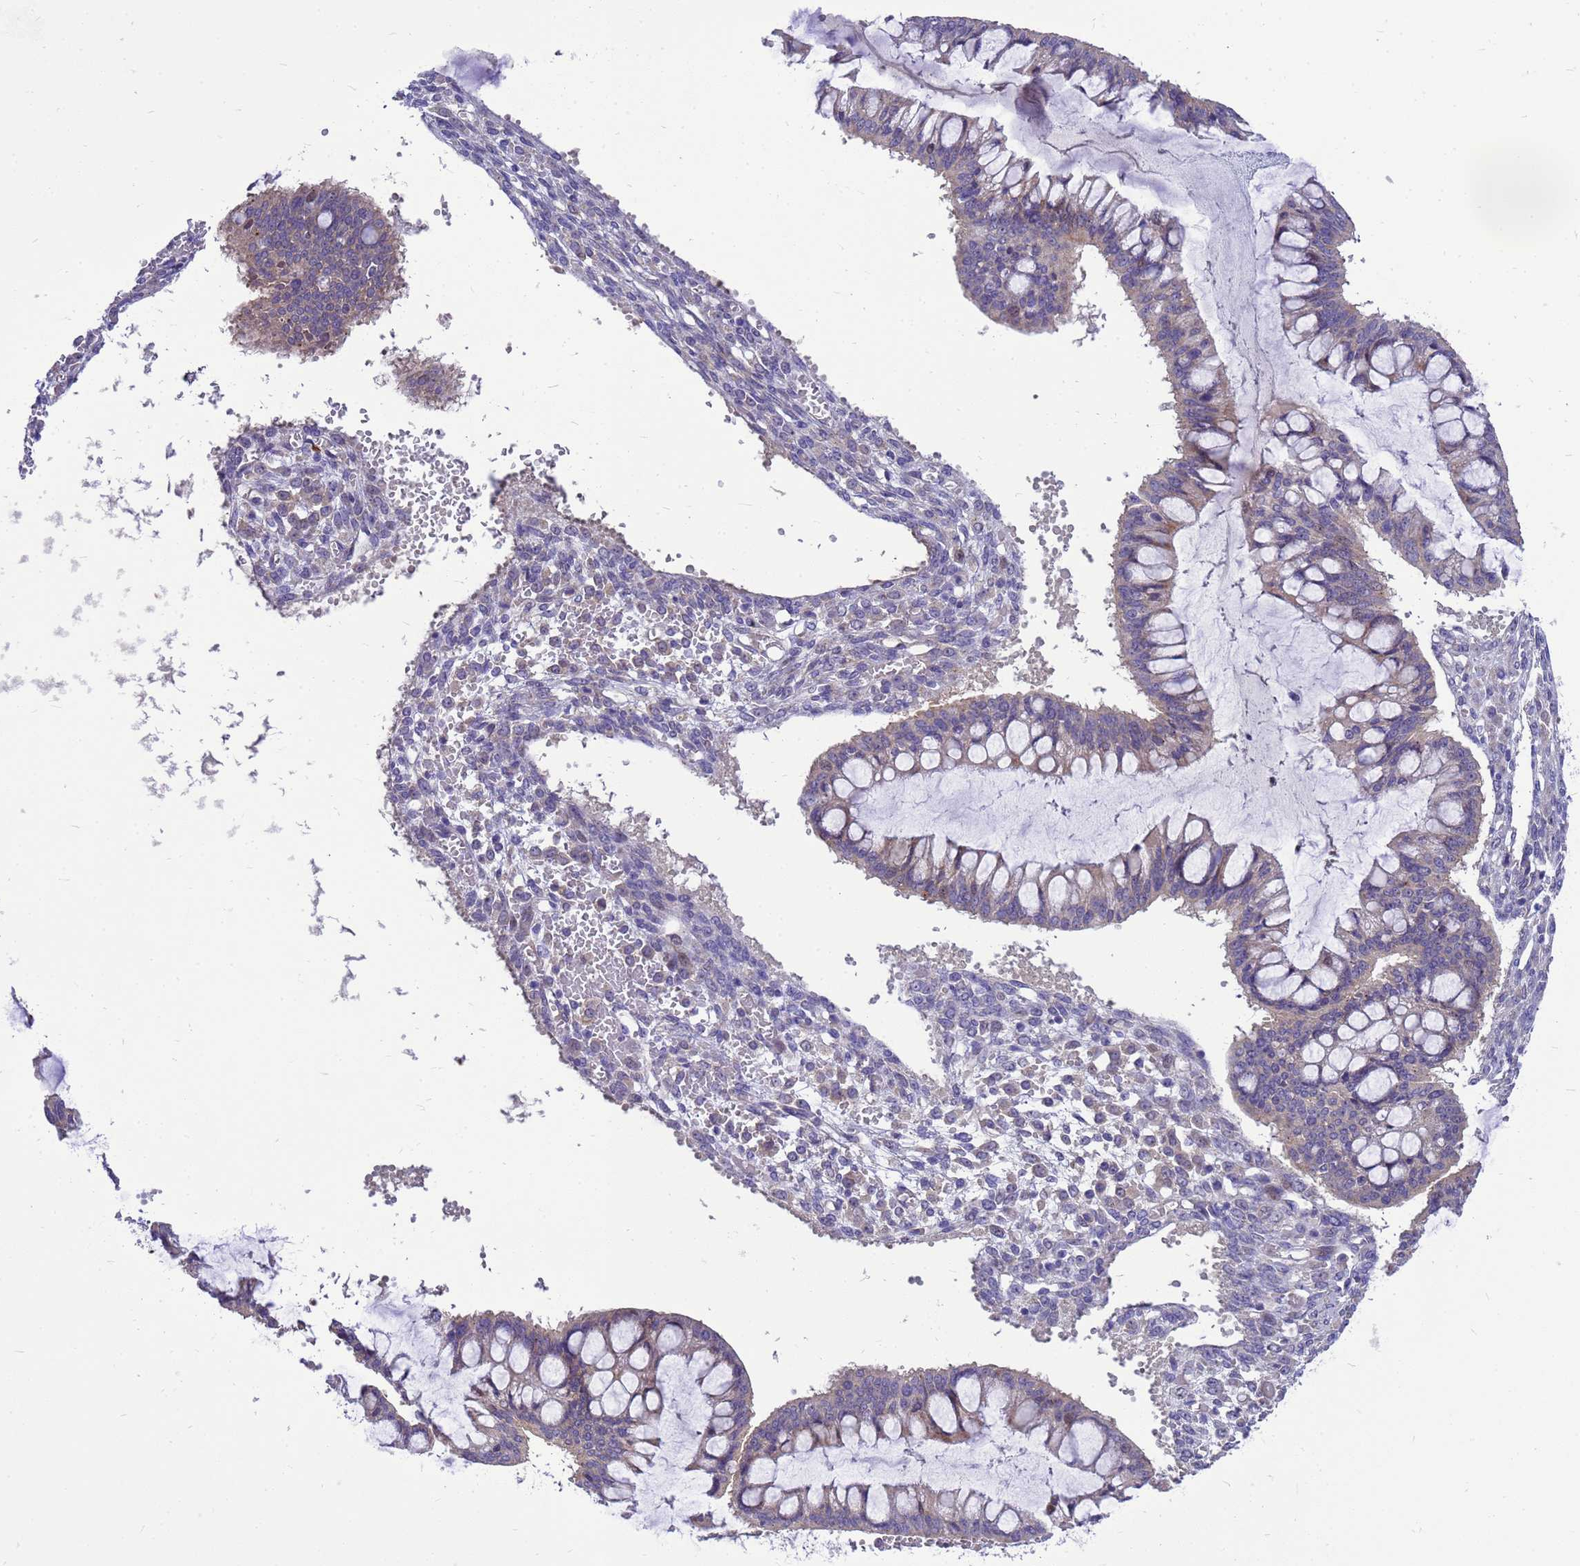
{"staining": {"intensity": "weak", "quantity": "25%-75%", "location": "cytoplasmic/membranous"}, "tissue": "ovarian cancer", "cell_type": "Tumor cells", "image_type": "cancer", "snomed": [{"axis": "morphology", "description": "Cystadenocarcinoma, mucinous, NOS"}, {"axis": "topography", "description": "Ovary"}], "caption": "This histopathology image reveals ovarian cancer (mucinous cystadenocarcinoma) stained with IHC to label a protein in brown. The cytoplasmic/membranous of tumor cells show weak positivity for the protein. Nuclei are counter-stained blue.", "gene": "POP7", "patient": {"sex": "female", "age": 73}}